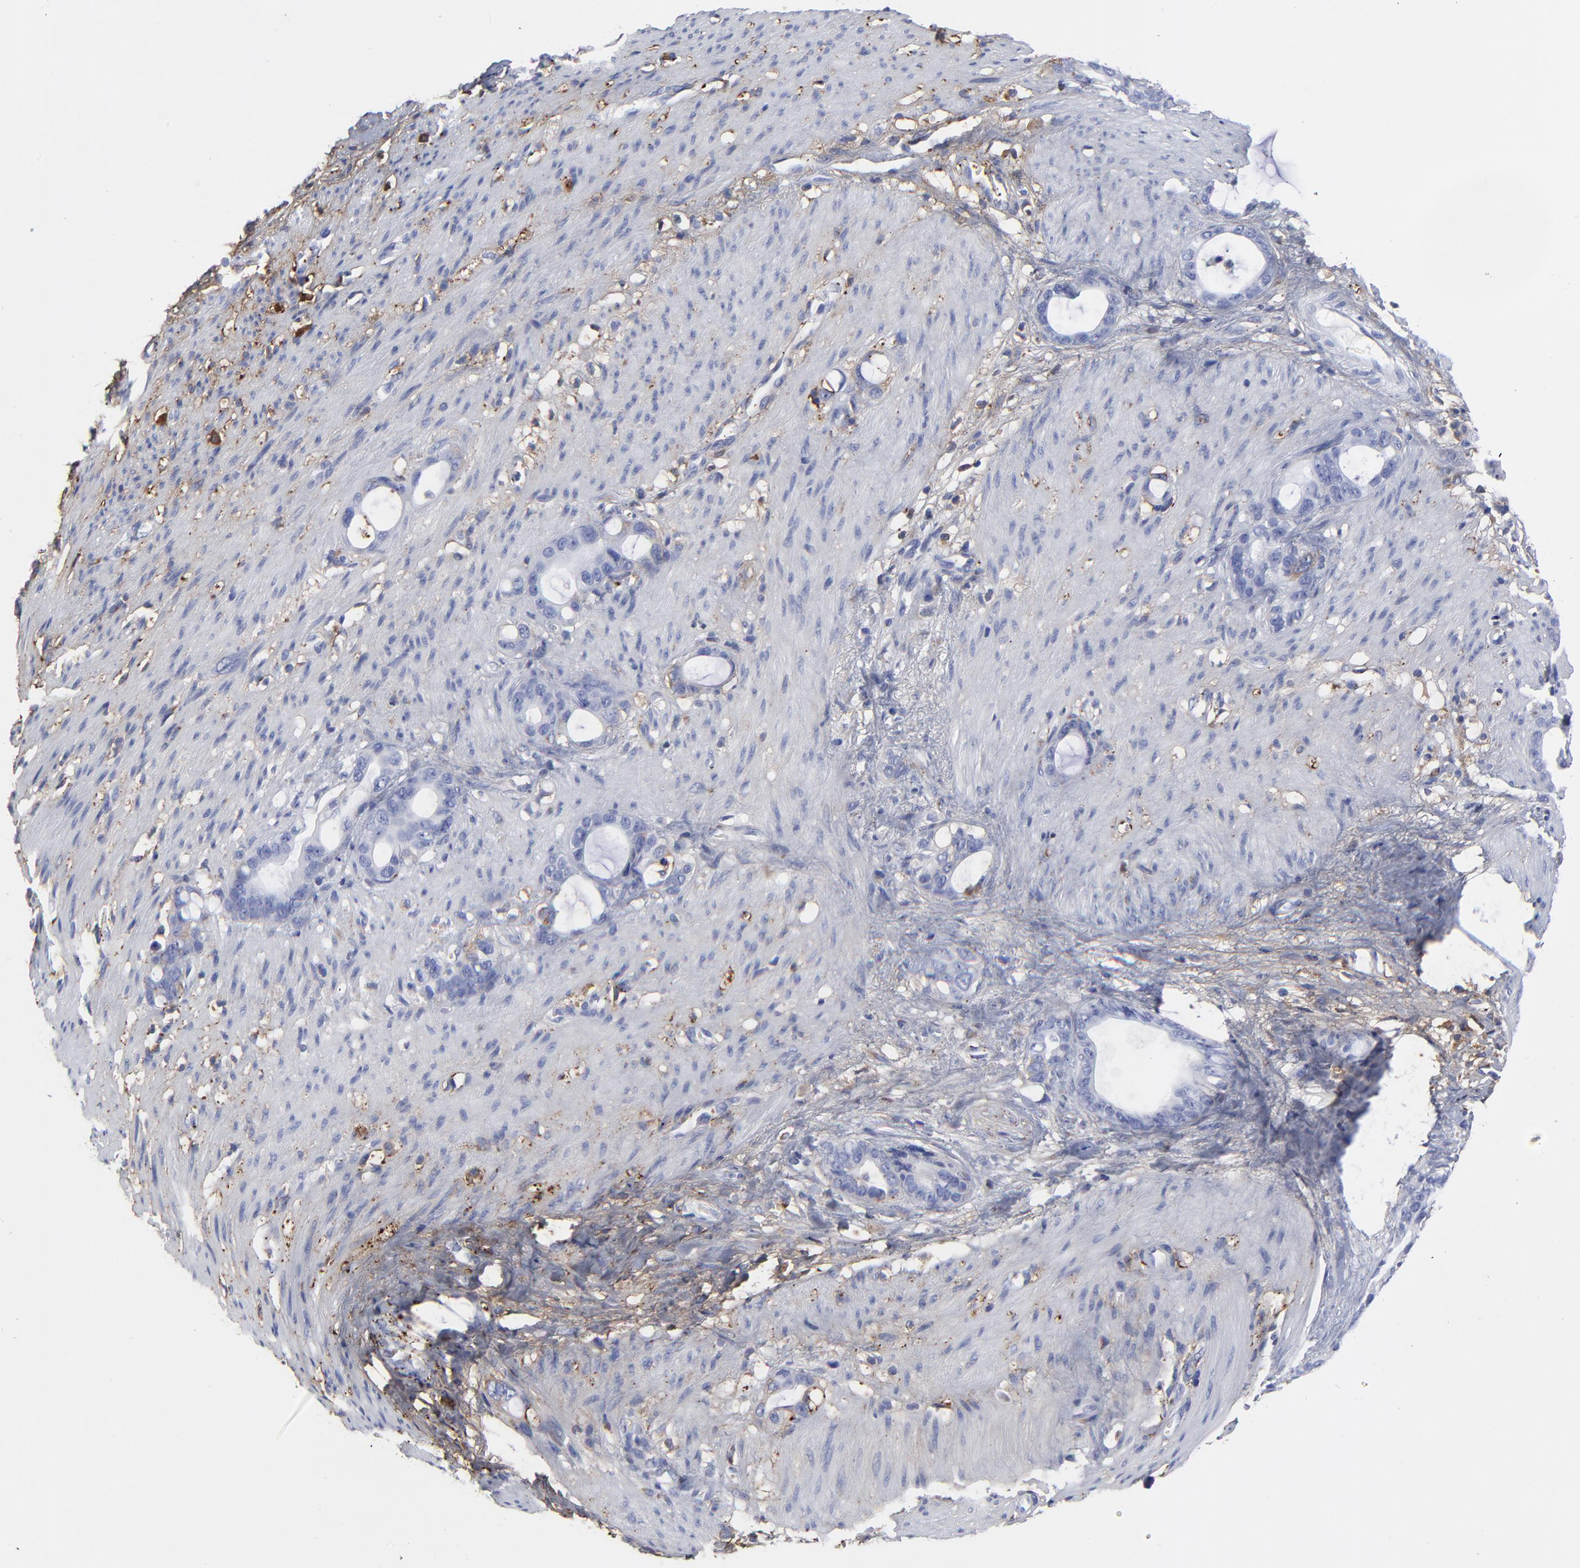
{"staining": {"intensity": "weak", "quantity": "<25%", "location": "cytoplasmic/membranous"}, "tissue": "stomach cancer", "cell_type": "Tumor cells", "image_type": "cancer", "snomed": [{"axis": "morphology", "description": "Adenocarcinoma, NOS"}, {"axis": "topography", "description": "Stomach"}], "caption": "Immunohistochemical staining of human stomach cancer displays no significant staining in tumor cells.", "gene": "DCN", "patient": {"sex": "female", "age": 75}}